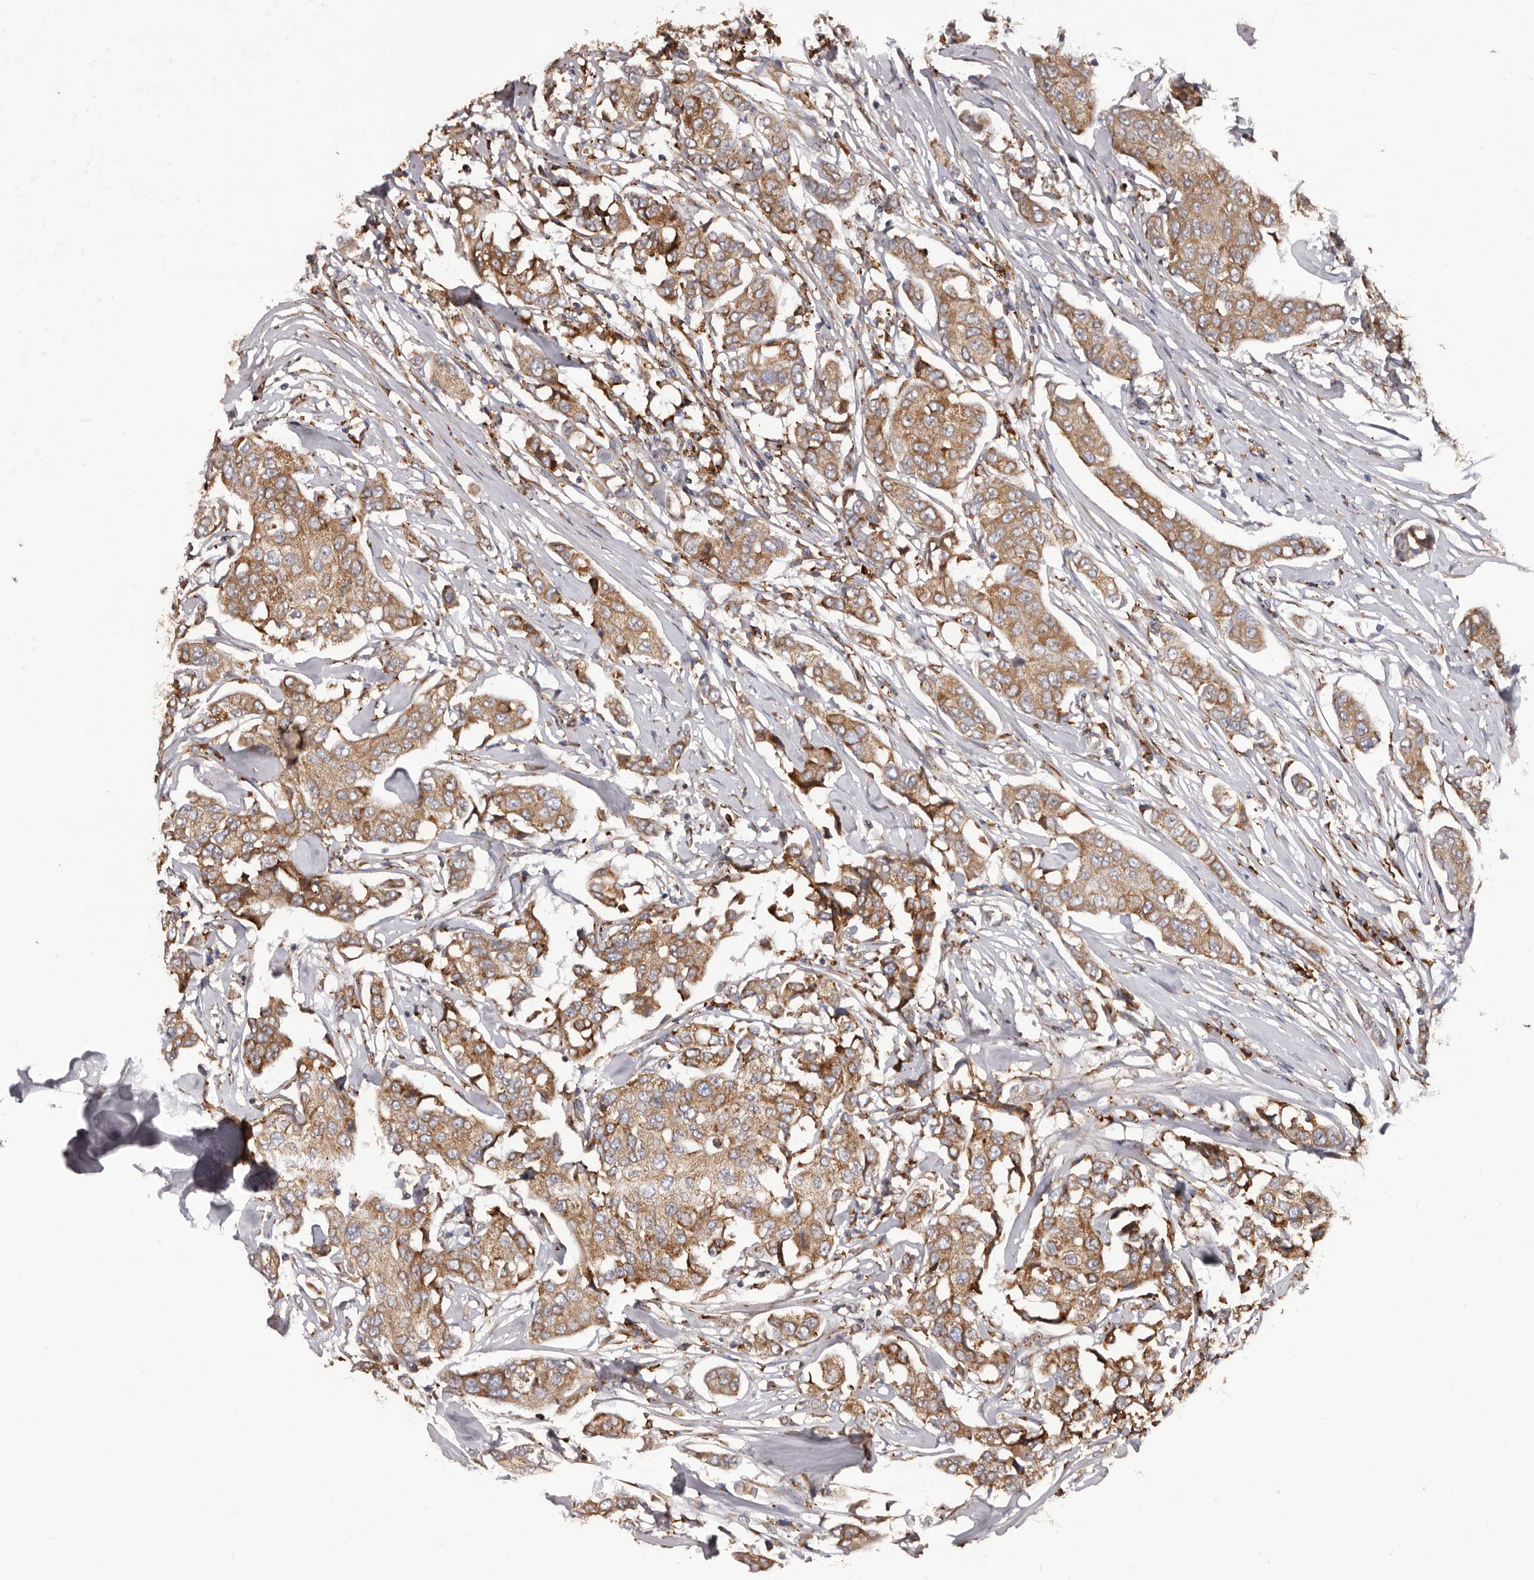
{"staining": {"intensity": "moderate", "quantity": ">75%", "location": "cytoplasmic/membranous"}, "tissue": "breast cancer", "cell_type": "Tumor cells", "image_type": "cancer", "snomed": [{"axis": "morphology", "description": "Duct carcinoma"}, {"axis": "topography", "description": "Breast"}], "caption": "Moderate cytoplasmic/membranous staining for a protein is appreciated in about >75% of tumor cells of breast cancer using immunohistochemistry (IHC).", "gene": "QRSL1", "patient": {"sex": "female", "age": 80}}